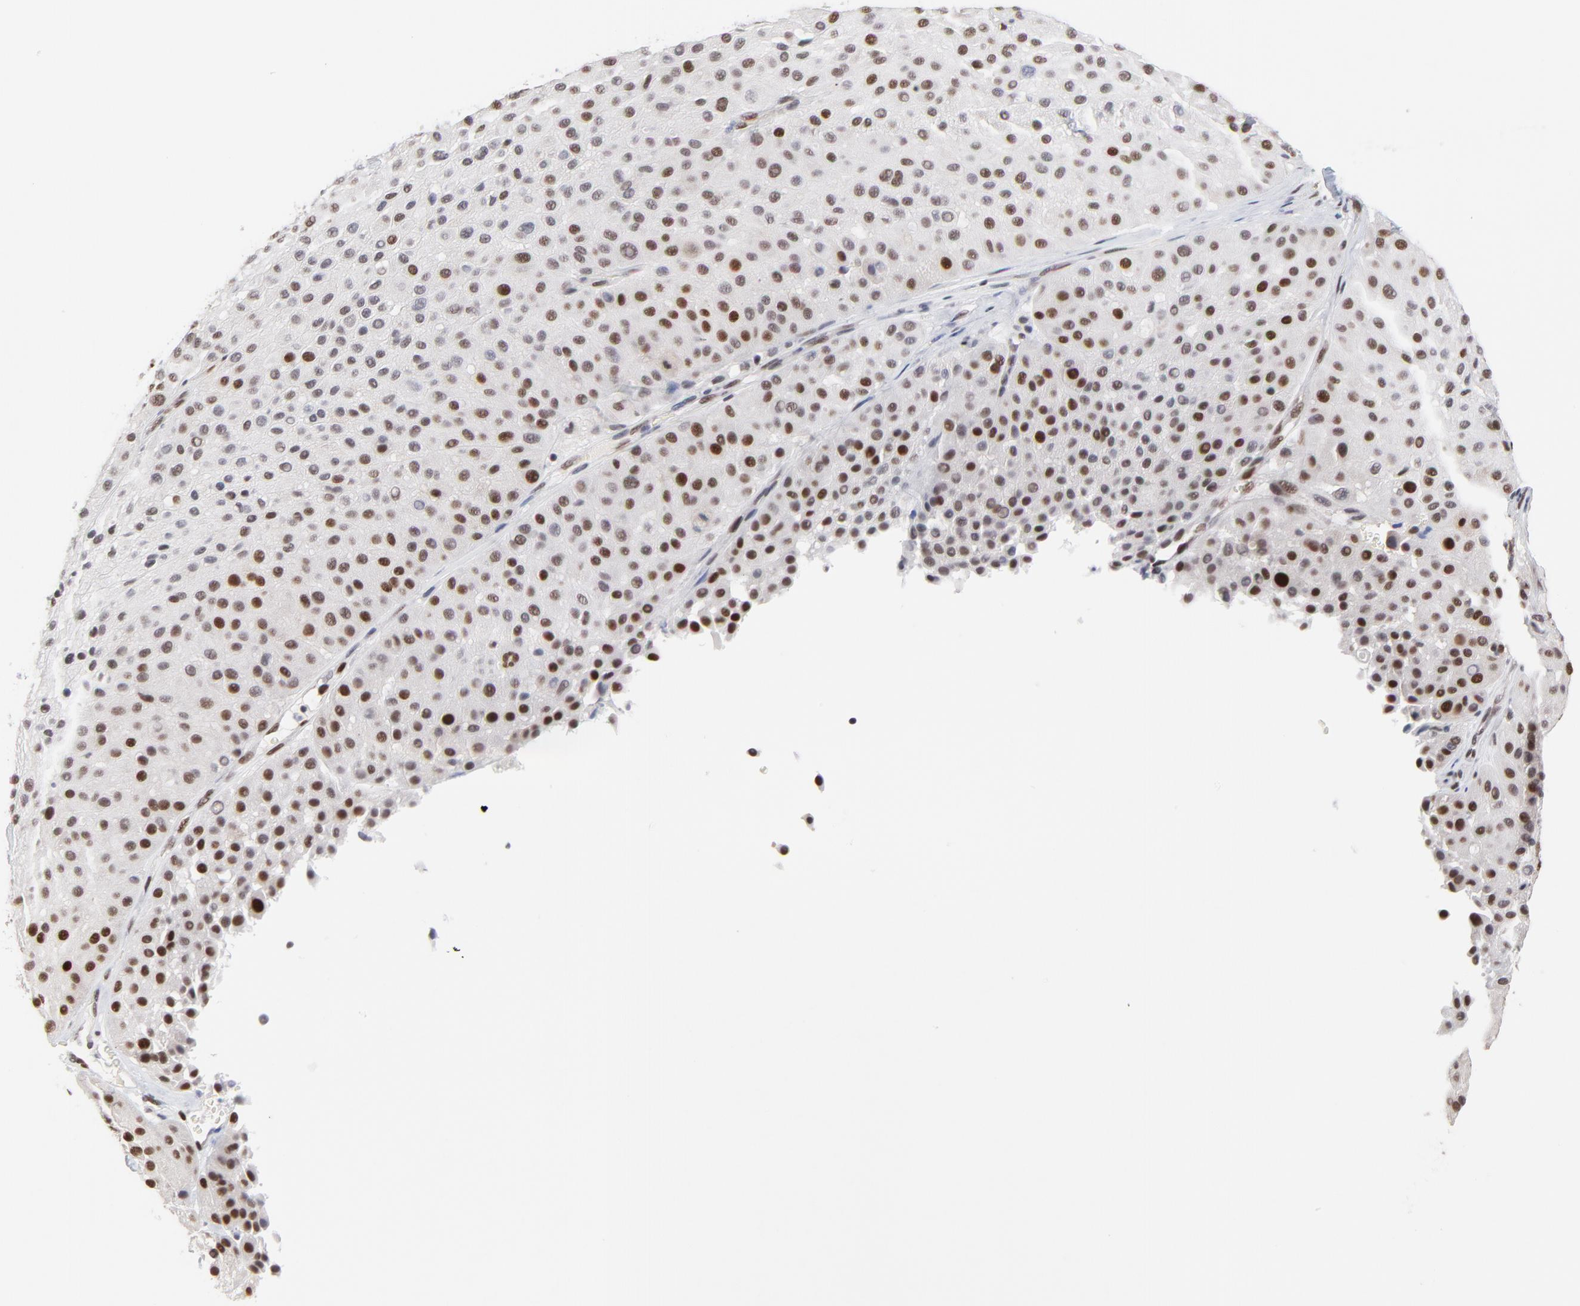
{"staining": {"intensity": "moderate", "quantity": "25%-75%", "location": "nuclear"}, "tissue": "melanoma", "cell_type": "Tumor cells", "image_type": "cancer", "snomed": [{"axis": "morphology", "description": "Normal tissue, NOS"}, {"axis": "morphology", "description": "Malignant melanoma, Metastatic site"}, {"axis": "topography", "description": "Skin"}], "caption": "The histopathology image reveals staining of melanoma, revealing moderate nuclear protein positivity (brown color) within tumor cells.", "gene": "OGFOD1", "patient": {"sex": "male", "age": 41}}